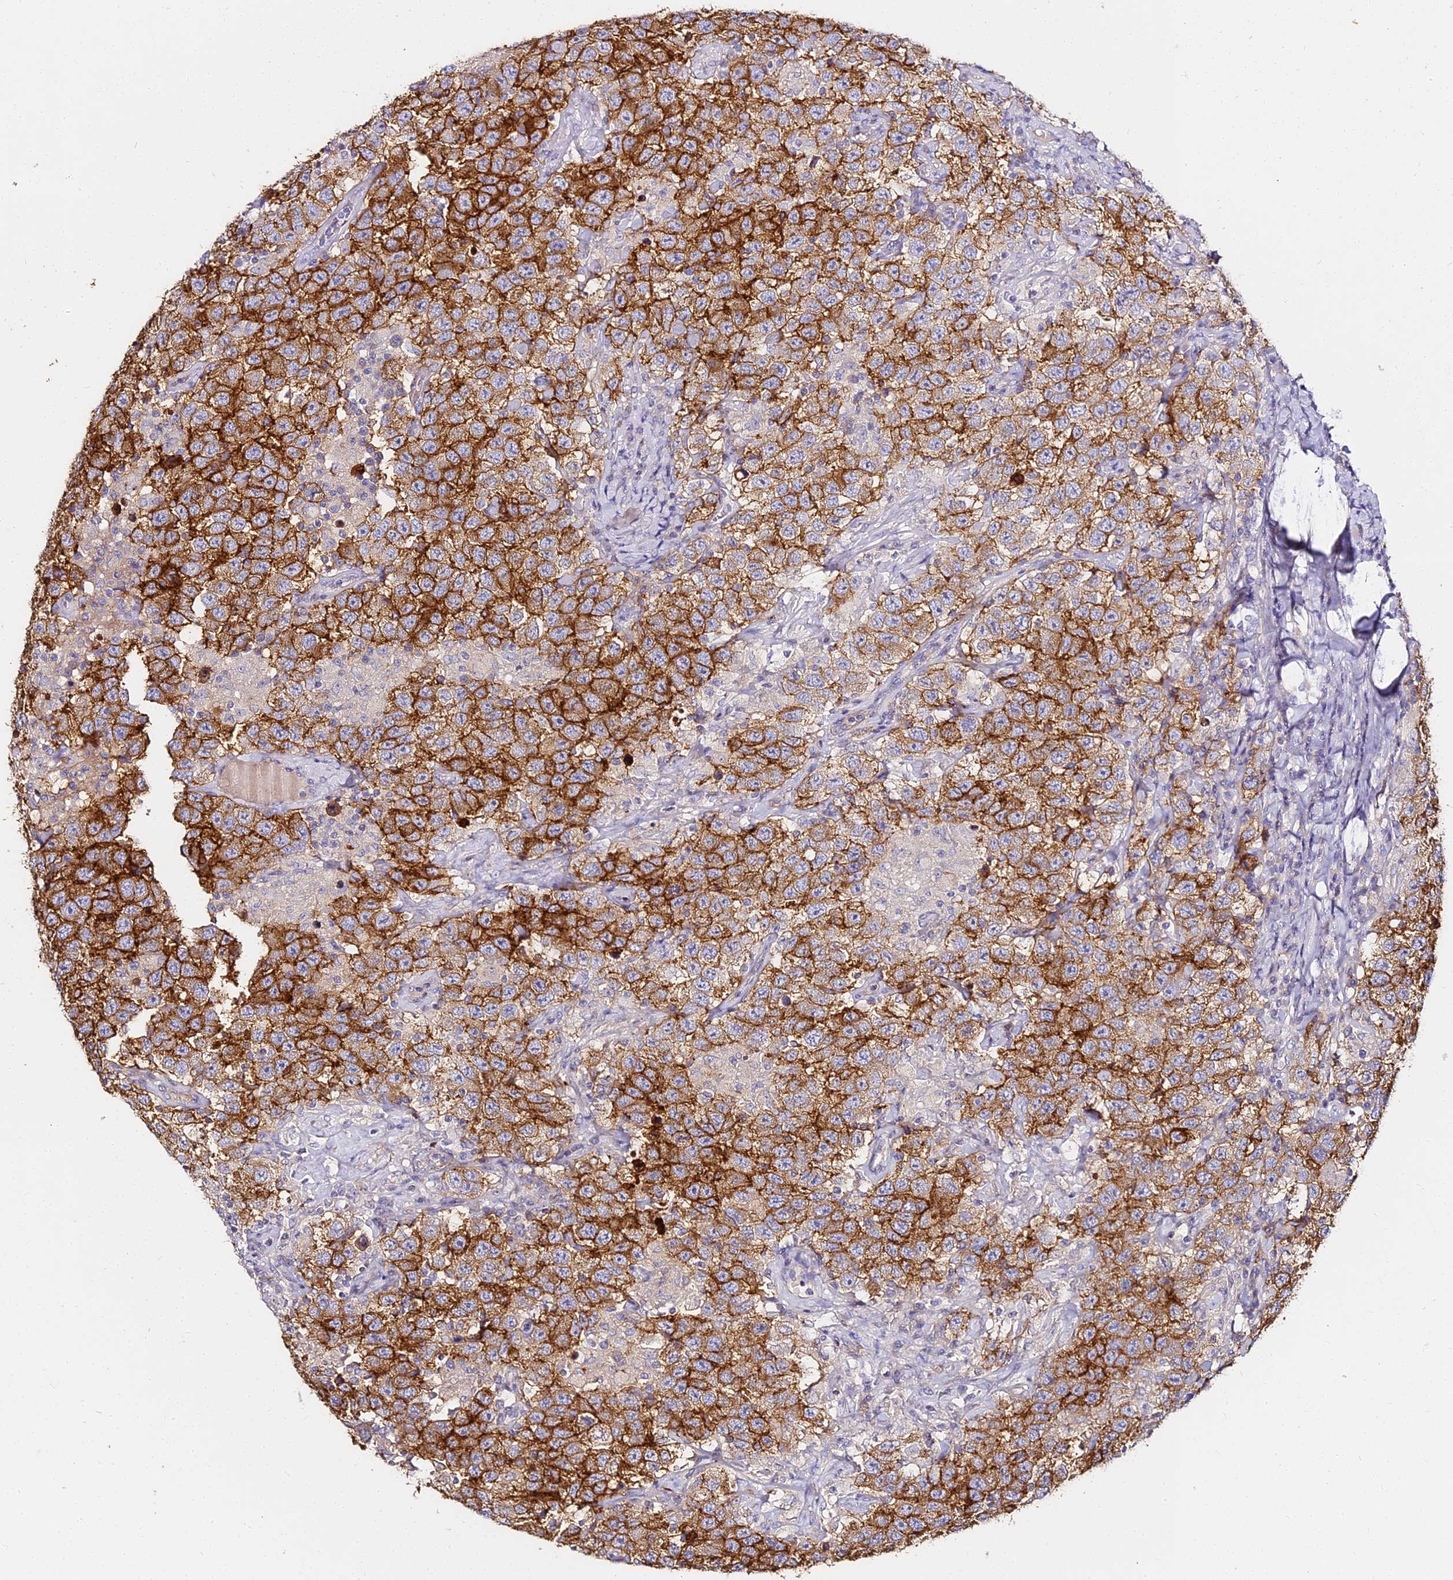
{"staining": {"intensity": "strong", "quantity": ">75%", "location": "cytoplasmic/membranous"}, "tissue": "testis cancer", "cell_type": "Tumor cells", "image_type": "cancer", "snomed": [{"axis": "morphology", "description": "Seminoma, NOS"}, {"axis": "topography", "description": "Testis"}], "caption": "A high-resolution micrograph shows IHC staining of testis cancer, which displays strong cytoplasmic/membranous staining in approximately >75% of tumor cells.", "gene": "ALPG", "patient": {"sex": "male", "age": 41}}